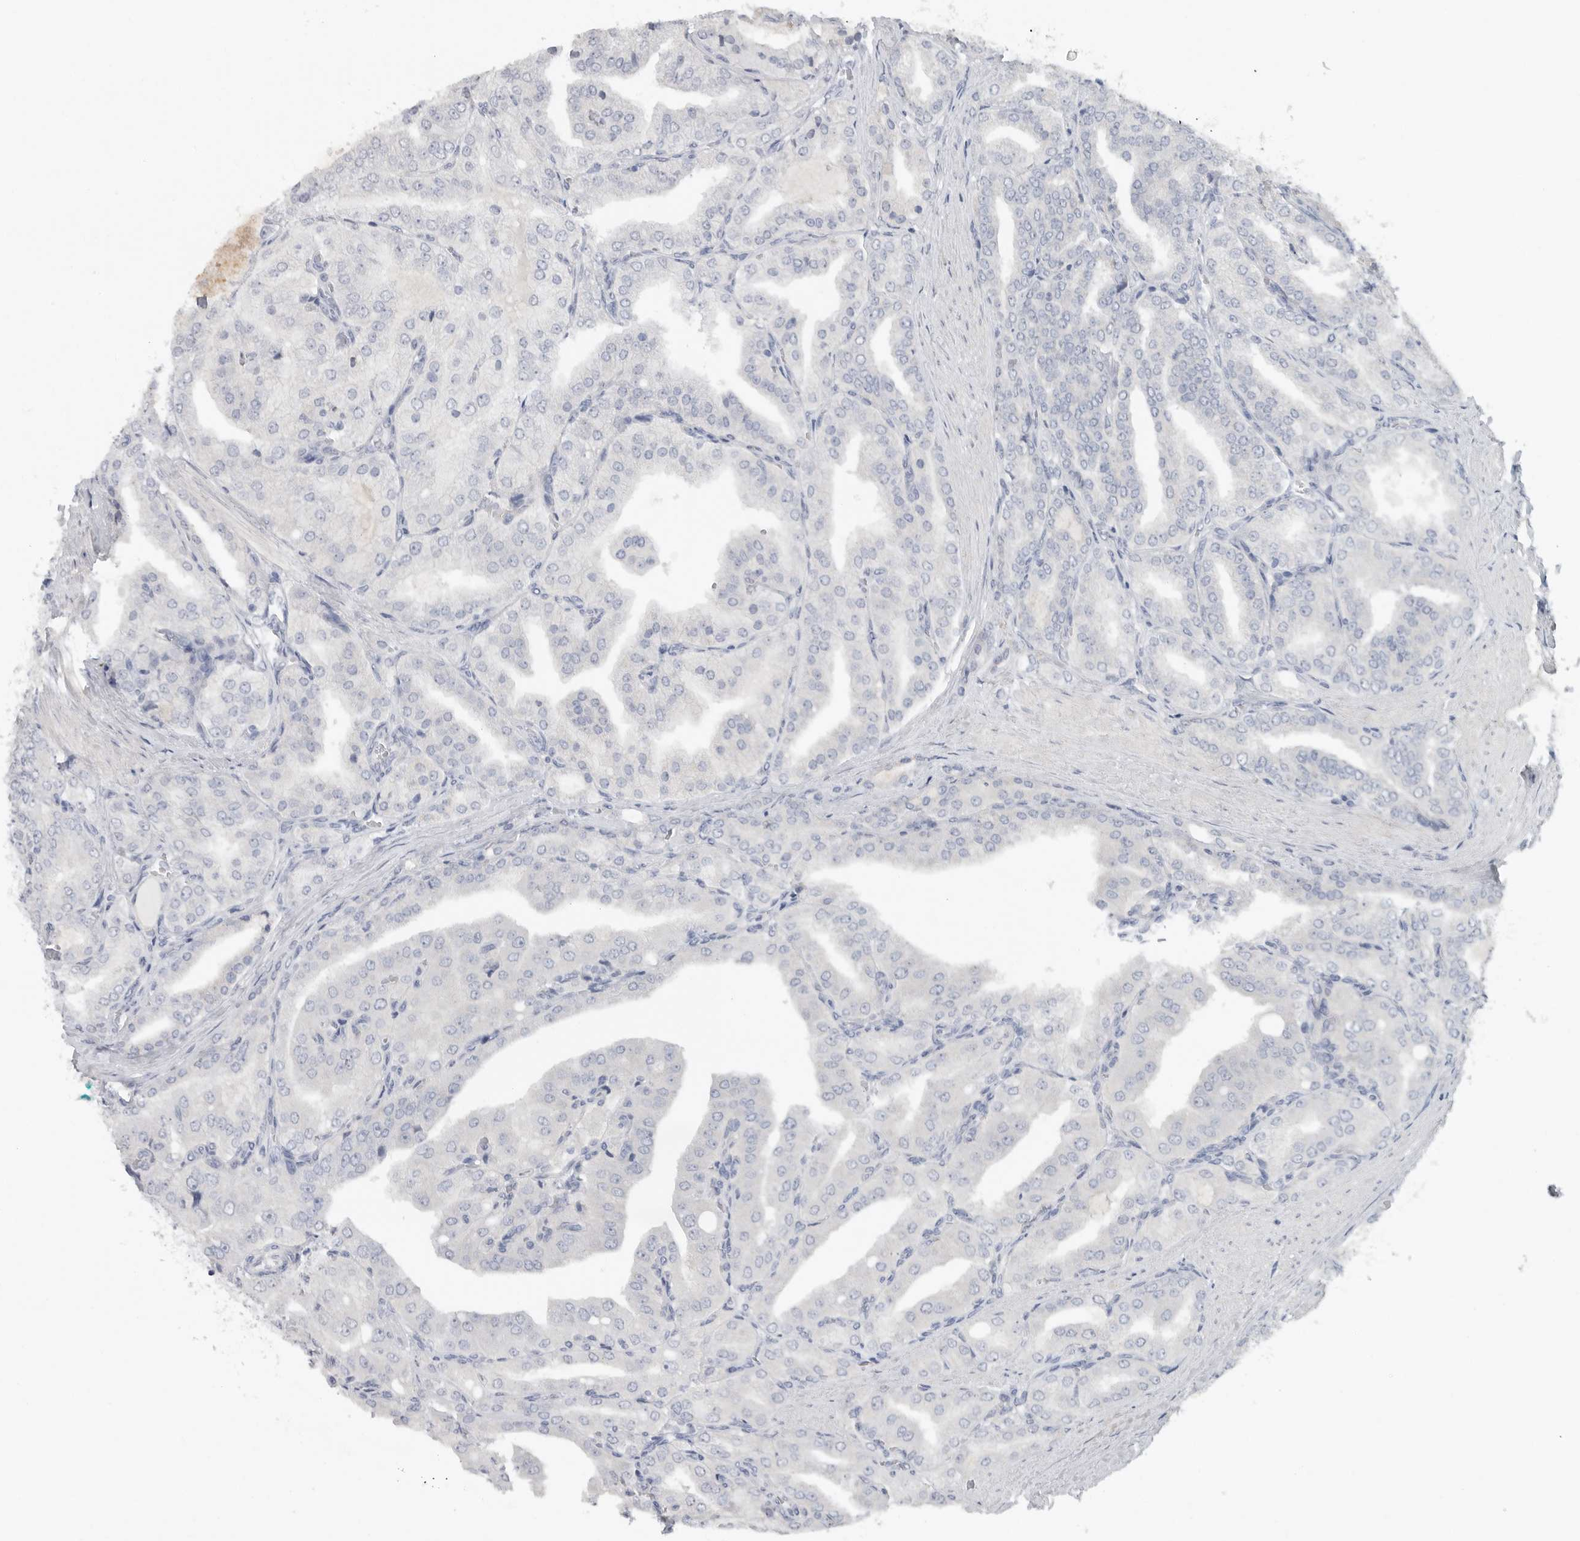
{"staining": {"intensity": "negative", "quantity": "none", "location": "none"}, "tissue": "prostate cancer", "cell_type": "Tumor cells", "image_type": "cancer", "snomed": [{"axis": "morphology", "description": "Adenocarcinoma, High grade"}, {"axis": "topography", "description": "Prostate"}], "caption": "Immunohistochemistry image of neoplastic tissue: human adenocarcinoma (high-grade) (prostate) stained with DAB displays no significant protein staining in tumor cells. Nuclei are stained in blue.", "gene": "REG4", "patient": {"sex": "male", "age": 50}}